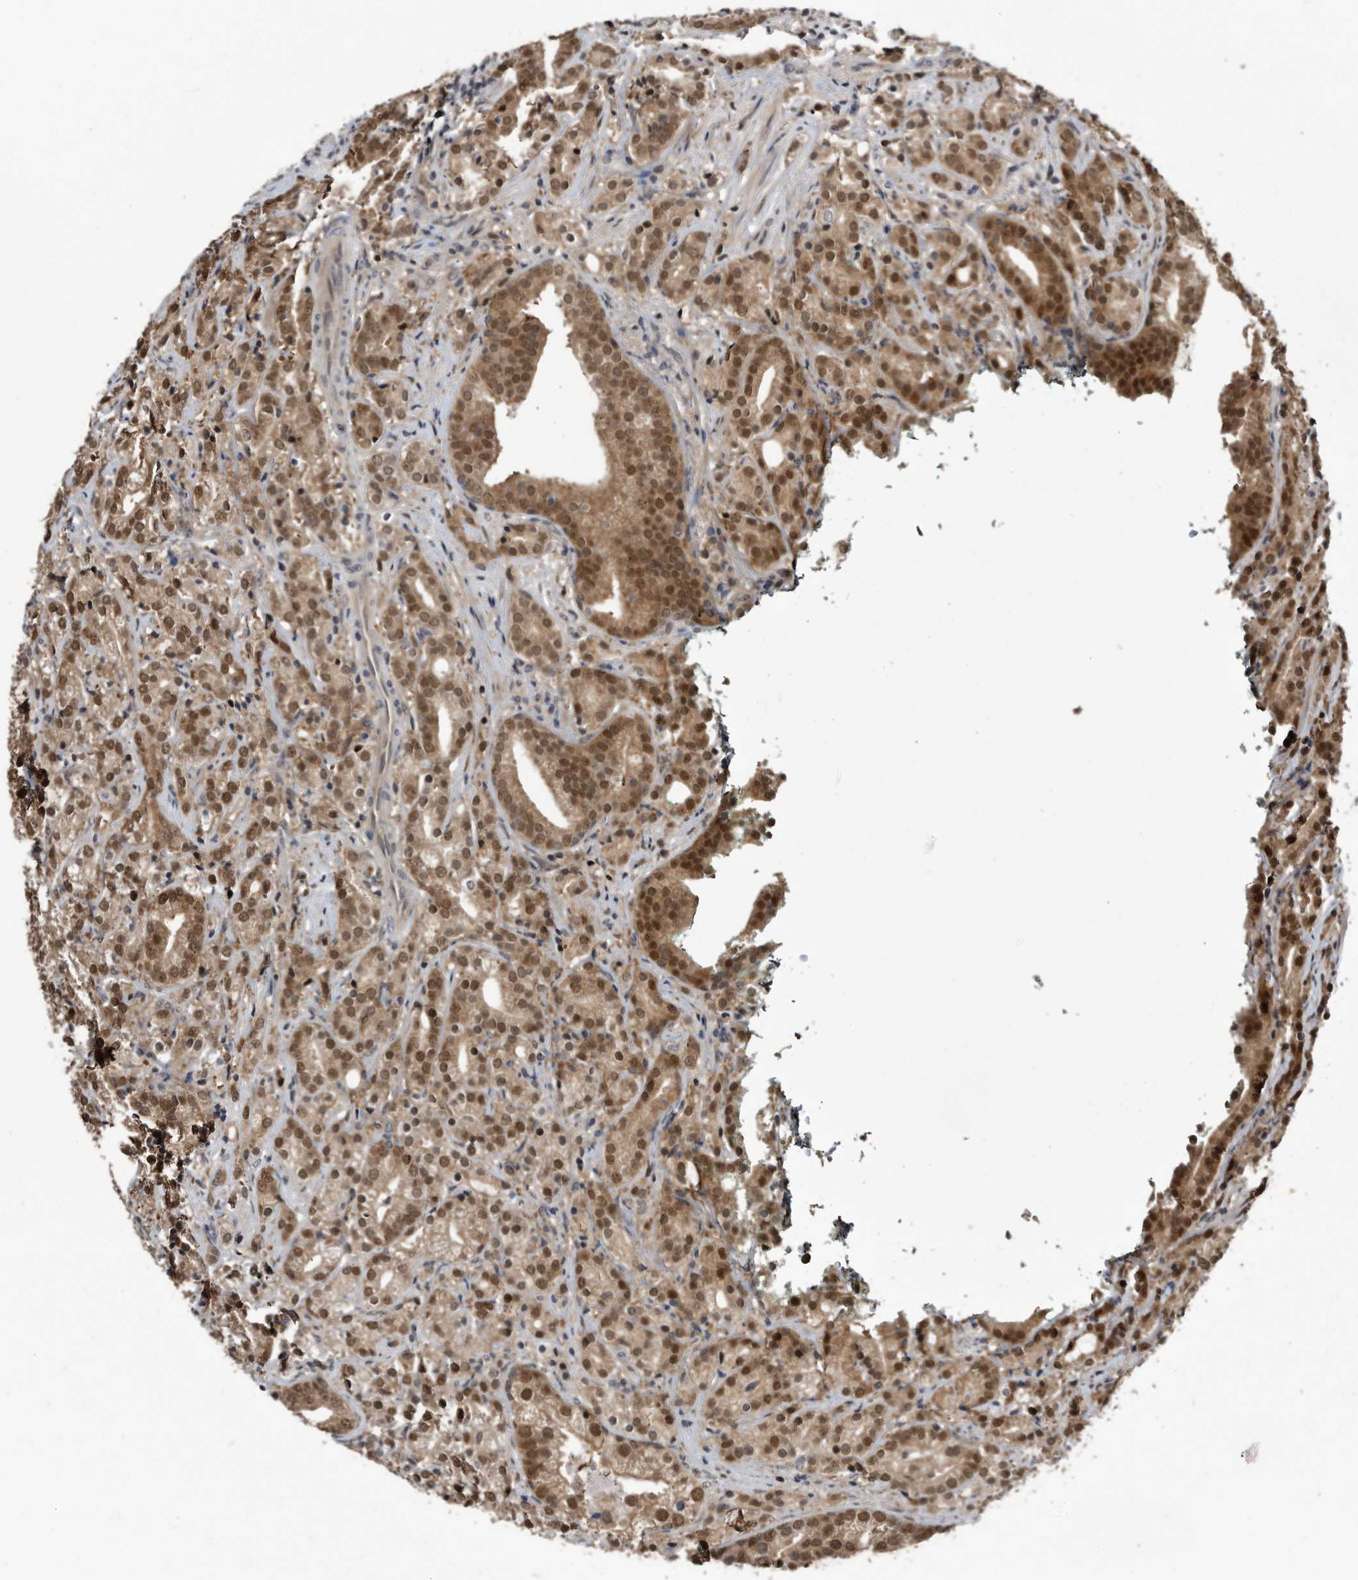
{"staining": {"intensity": "moderate", "quantity": ">75%", "location": "cytoplasmic/membranous,nuclear"}, "tissue": "prostate cancer", "cell_type": "Tumor cells", "image_type": "cancer", "snomed": [{"axis": "morphology", "description": "Adenocarcinoma, High grade"}, {"axis": "topography", "description": "Prostate"}], "caption": "Prostate cancer tissue exhibits moderate cytoplasmic/membranous and nuclear staining in approximately >75% of tumor cells, visualized by immunohistochemistry. The staining is performed using DAB brown chromogen to label protein expression. The nuclei are counter-stained blue using hematoxylin.", "gene": "RAD23B", "patient": {"sex": "male", "age": 57}}